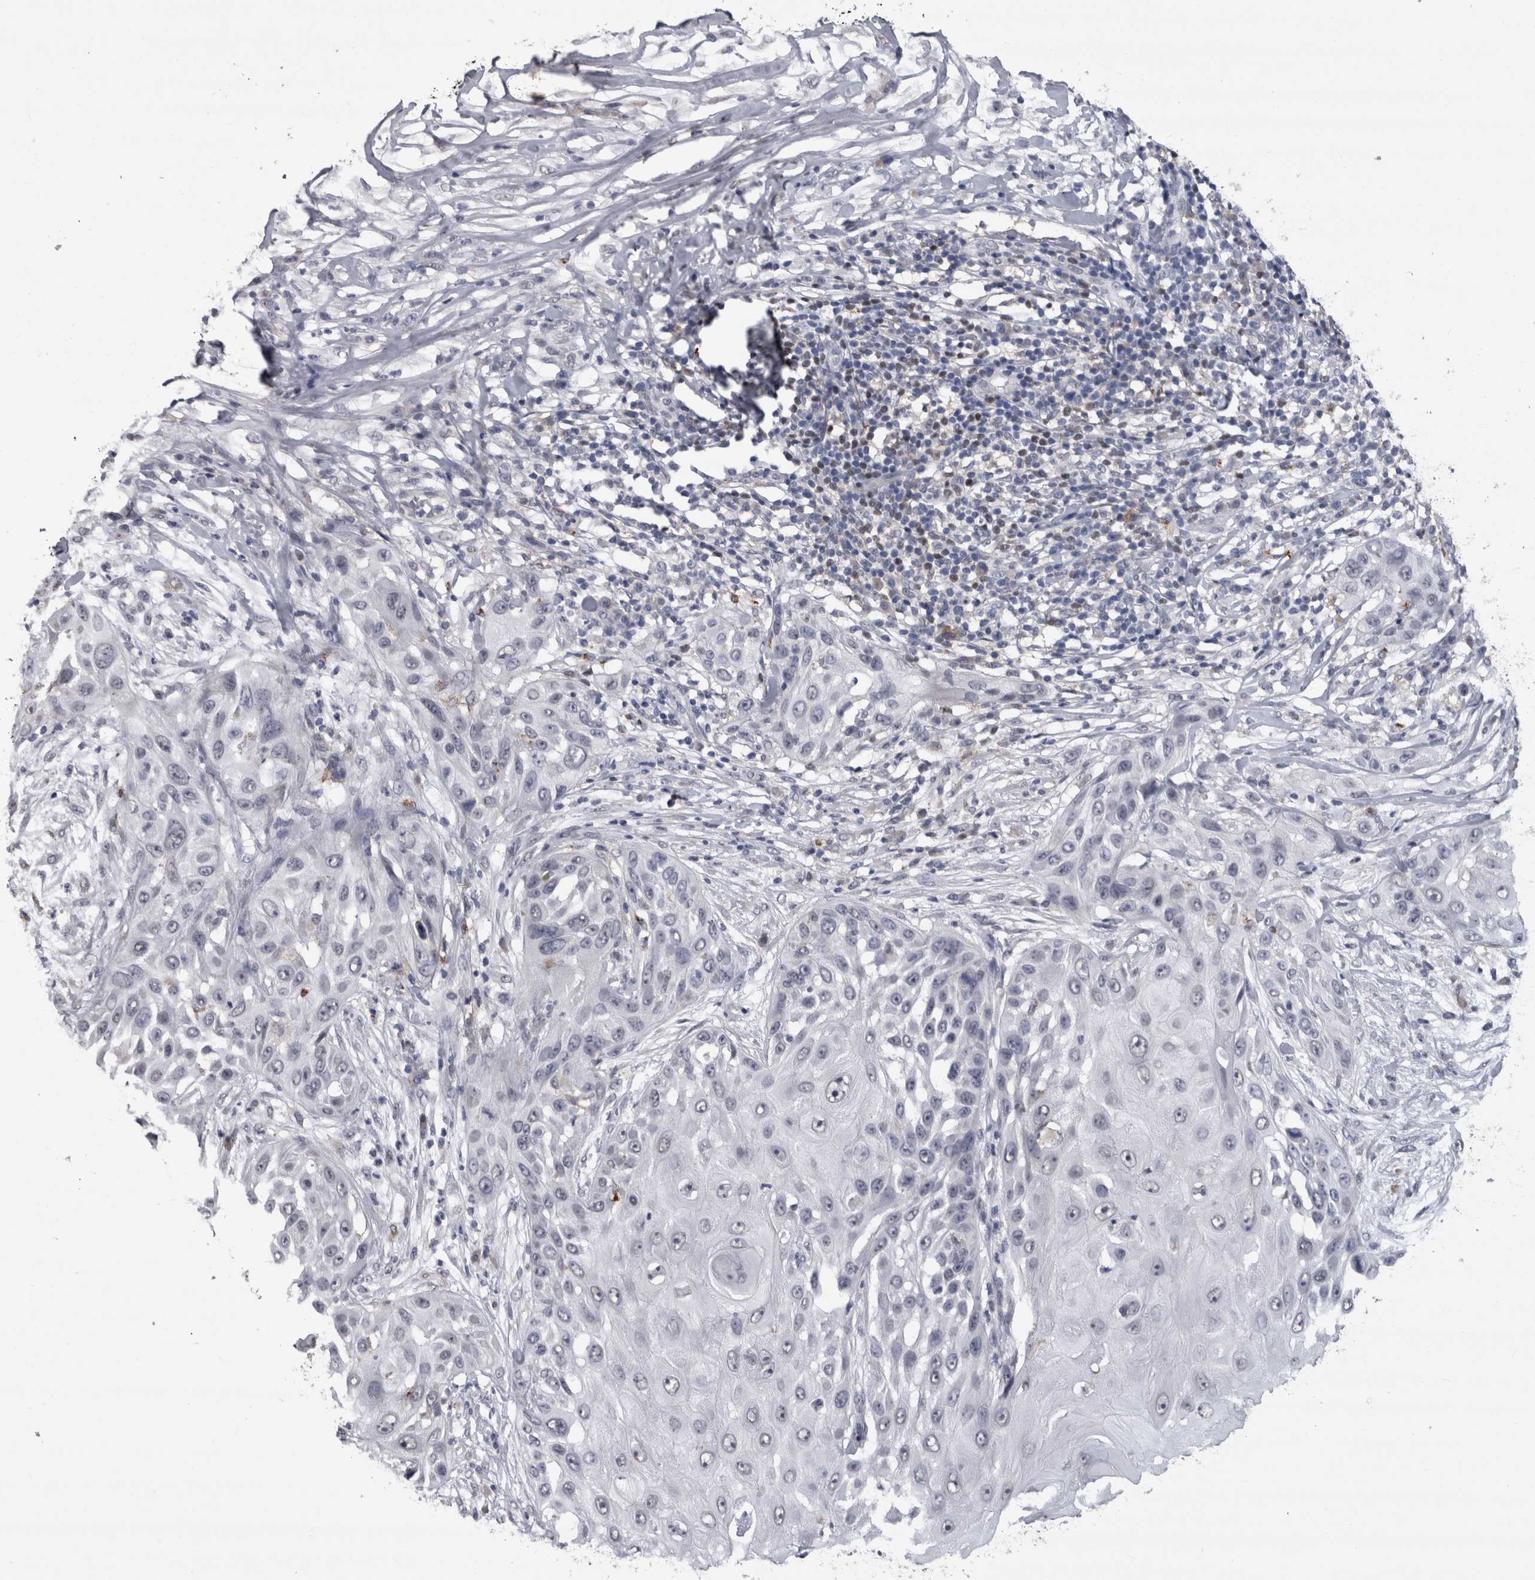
{"staining": {"intensity": "negative", "quantity": "none", "location": "none"}, "tissue": "skin cancer", "cell_type": "Tumor cells", "image_type": "cancer", "snomed": [{"axis": "morphology", "description": "Squamous cell carcinoma, NOS"}, {"axis": "topography", "description": "Skin"}], "caption": "Immunohistochemical staining of human skin cancer shows no significant staining in tumor cells. The staining was performed using DAB to visualize the protein expression in brown, while the nuclei were stained in blue with hematoxylin (Magnification: 20x).", "gene": "PAX5", "patient": {"sex": "female", "age": 44}}